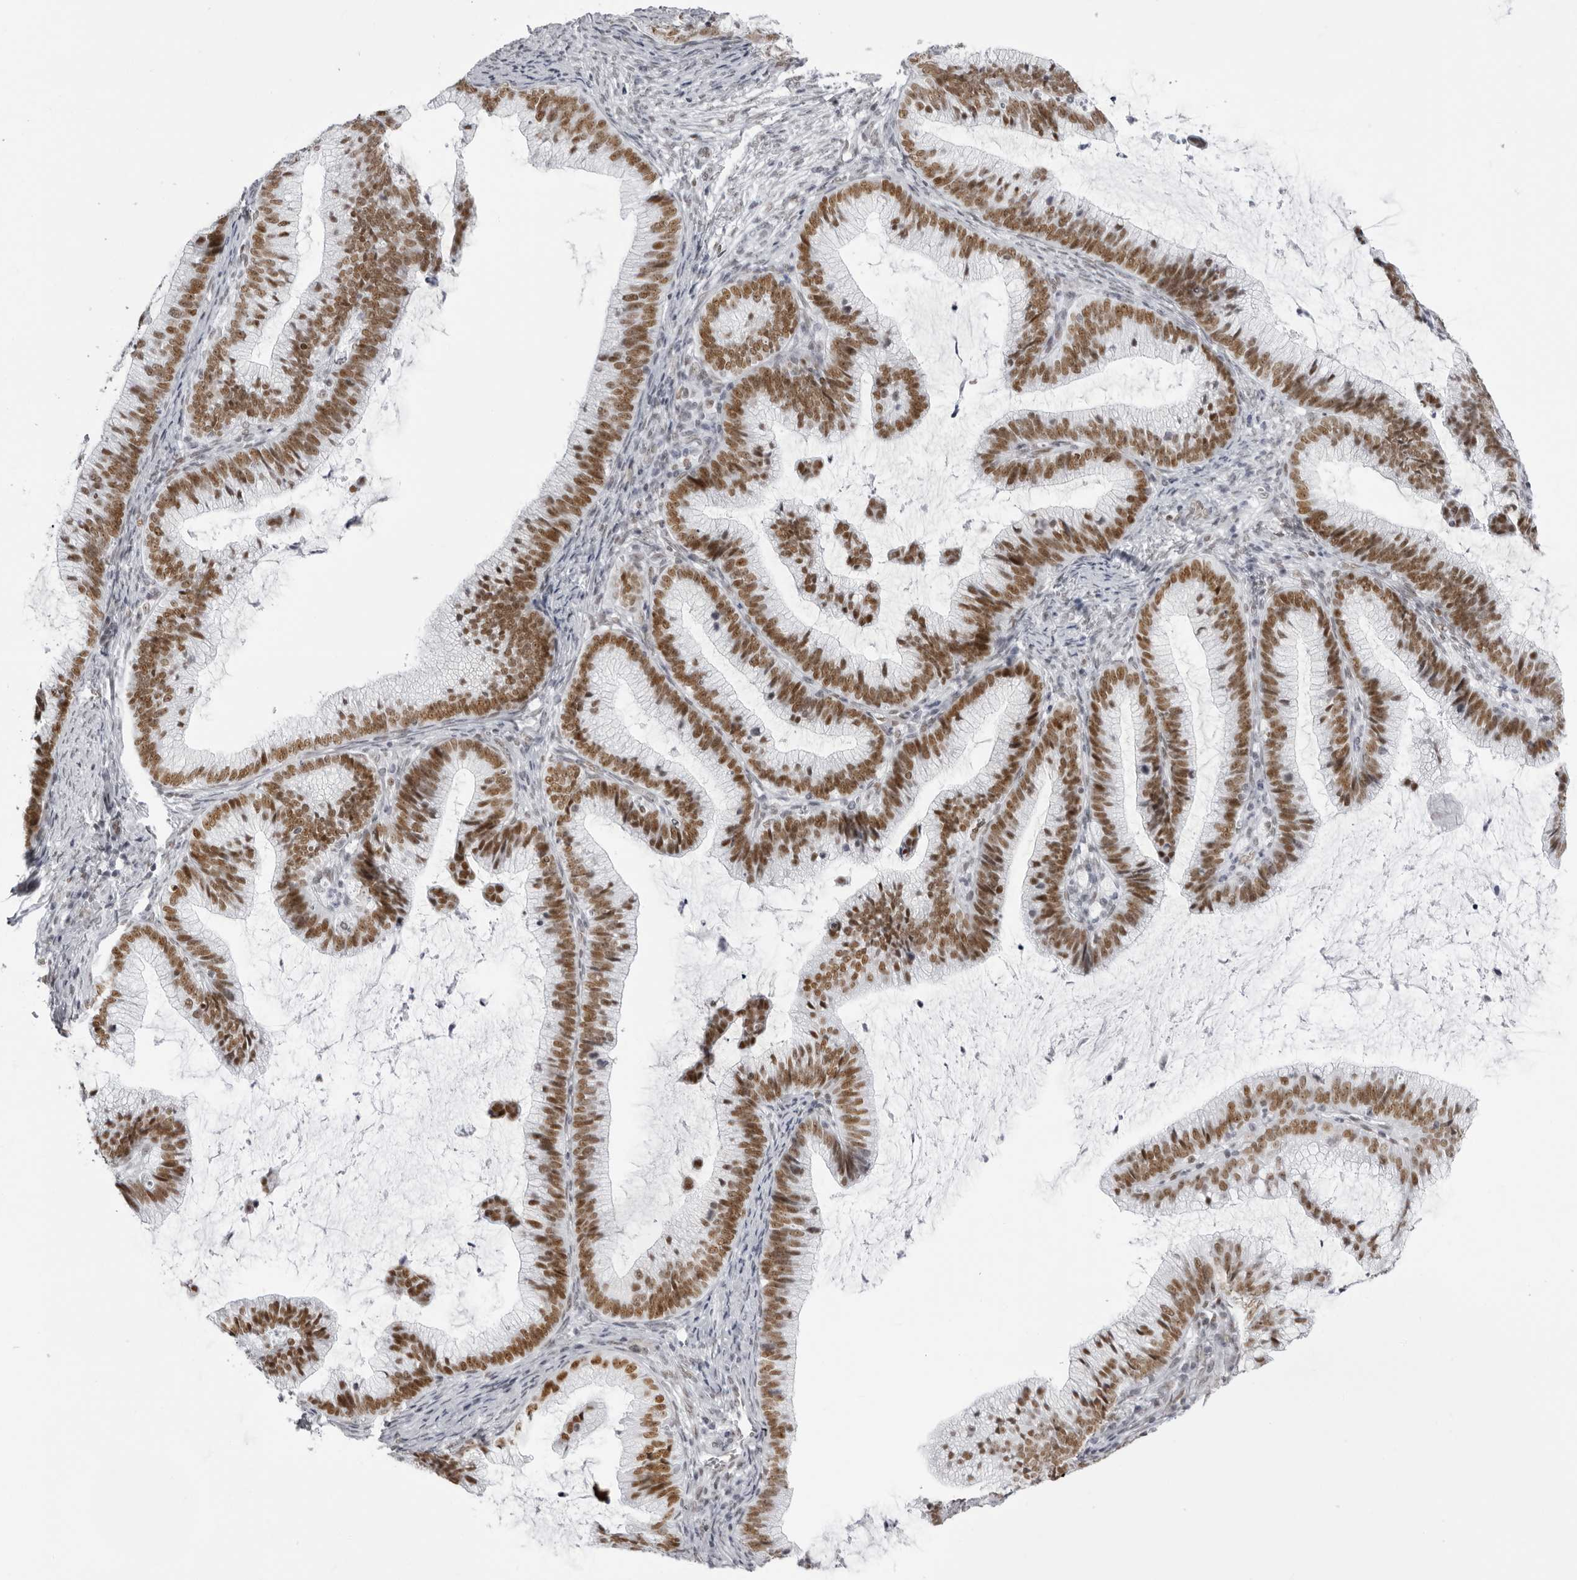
{"staining": {"intensity": "moderate", "quantity": ">75%", "location": "nuclear"}, "tissue": "cervical cancer", "cell_type": "Tumor cells", "image_type": "cancer", "snomed": [{"axis": "morphology", "description": "Adenocarcinoma, NOS"}, {"axis": "topography", "description": "Cervix"}], "caption": "IHC image of cervical cancer stained for a protein (brown), which reveals medium levels of moderate nuclear expression in about >75% of tumor cells.", "gene": "IRF2BP2", "patient": {"sex": "female", "age": 36}}